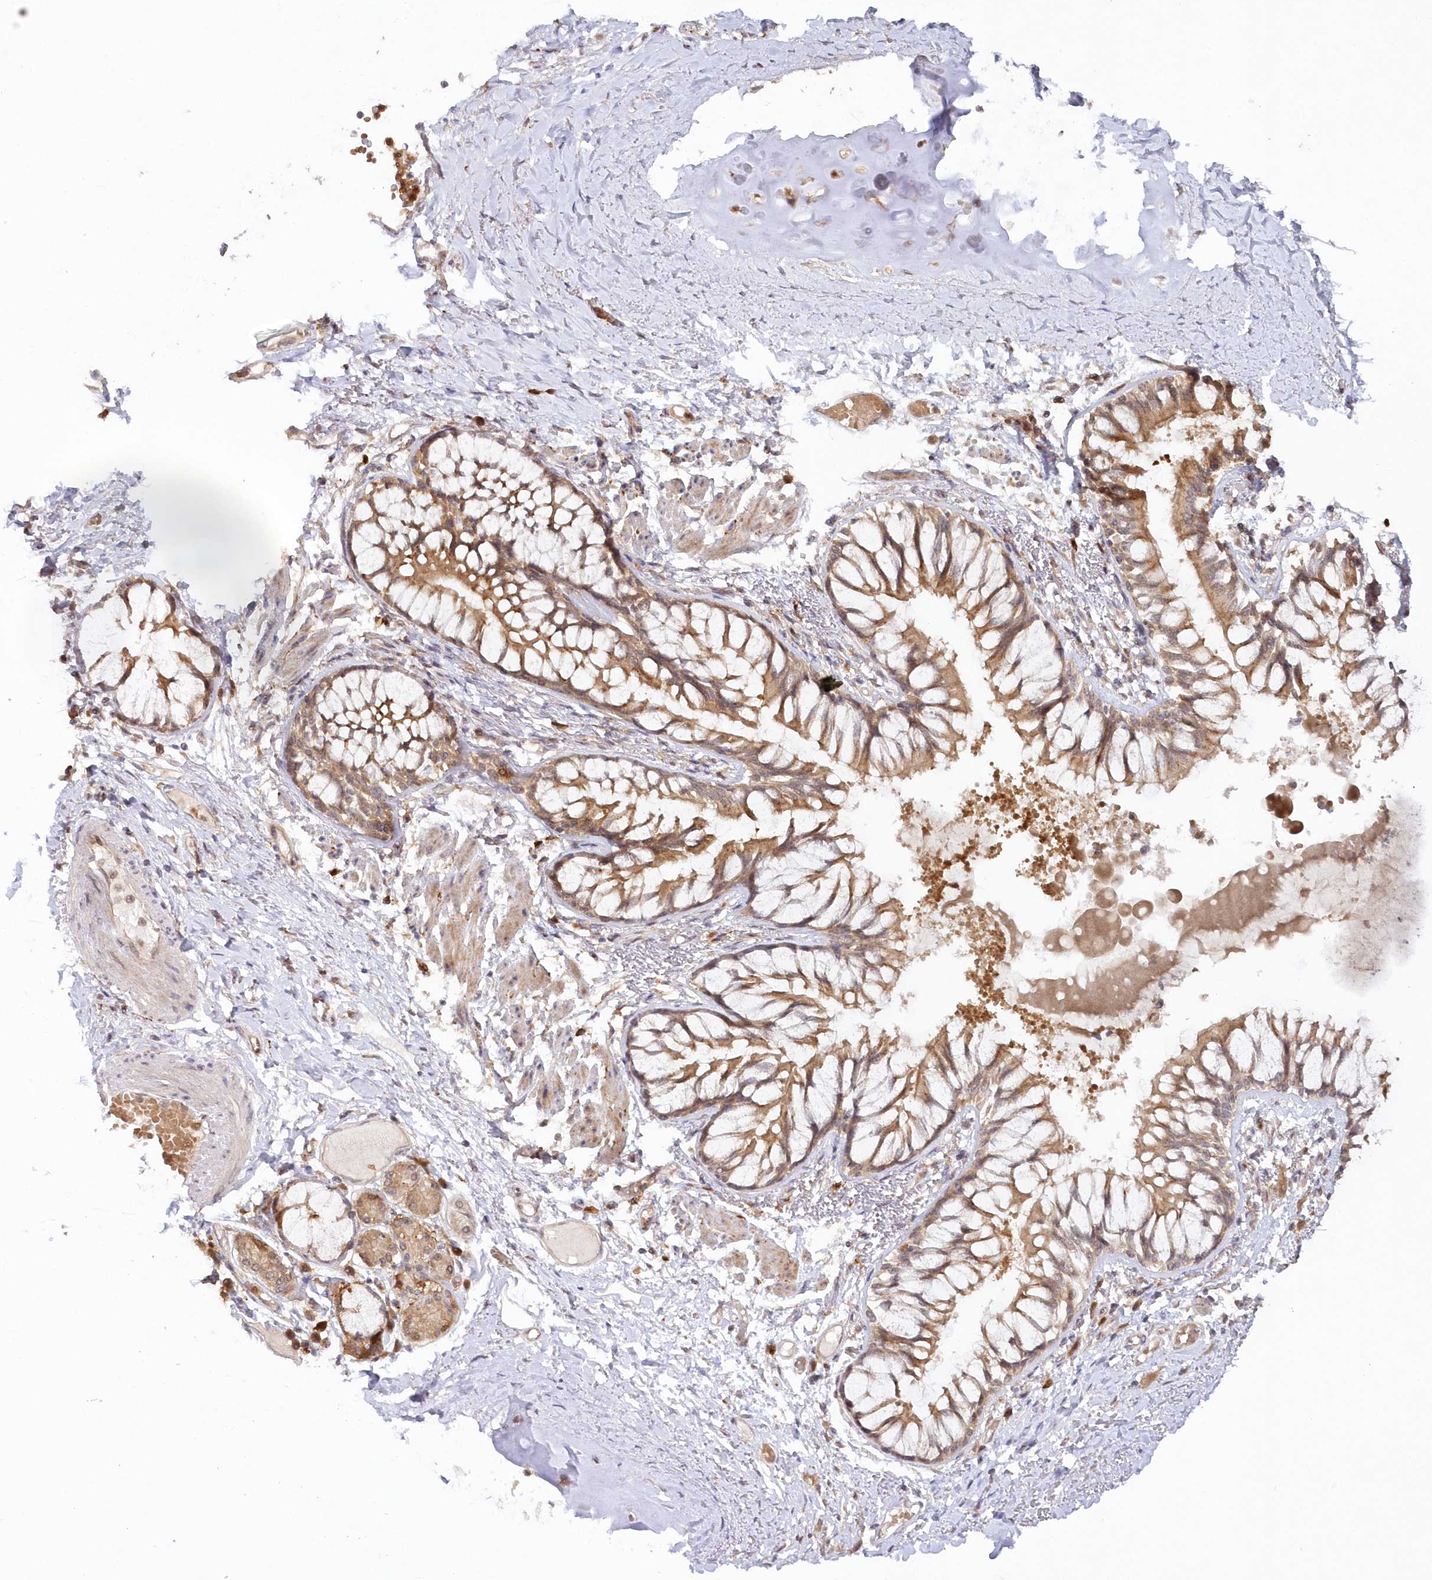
{"staining": {"intensity": "moderate", "quantity": ">75%", "location": "cytoplasmic/membranous"}, "tissue": "bronchus", "cell_type": "Respiratory epithelial cells", "image_type": "normal", "snomed": [{"axis": "morphology", "description": "Normal tissue, NOS"}, {"axis": "topography", "description": "Cartilage tissue"}, {"axis": "topography", "description": "Bronchus"}, {"axis": "topography", "description": "Lung"}], "caption": "This histopathology image displays immunohistochemistry (IHC) staining of unremarkable bronchus, with medium moderate cytoplasmic/membranous staining in approximately >75% of respiratory epithelial cells.", "gene": "GBE1", "patient": {"sex": "male", "age": 64}}